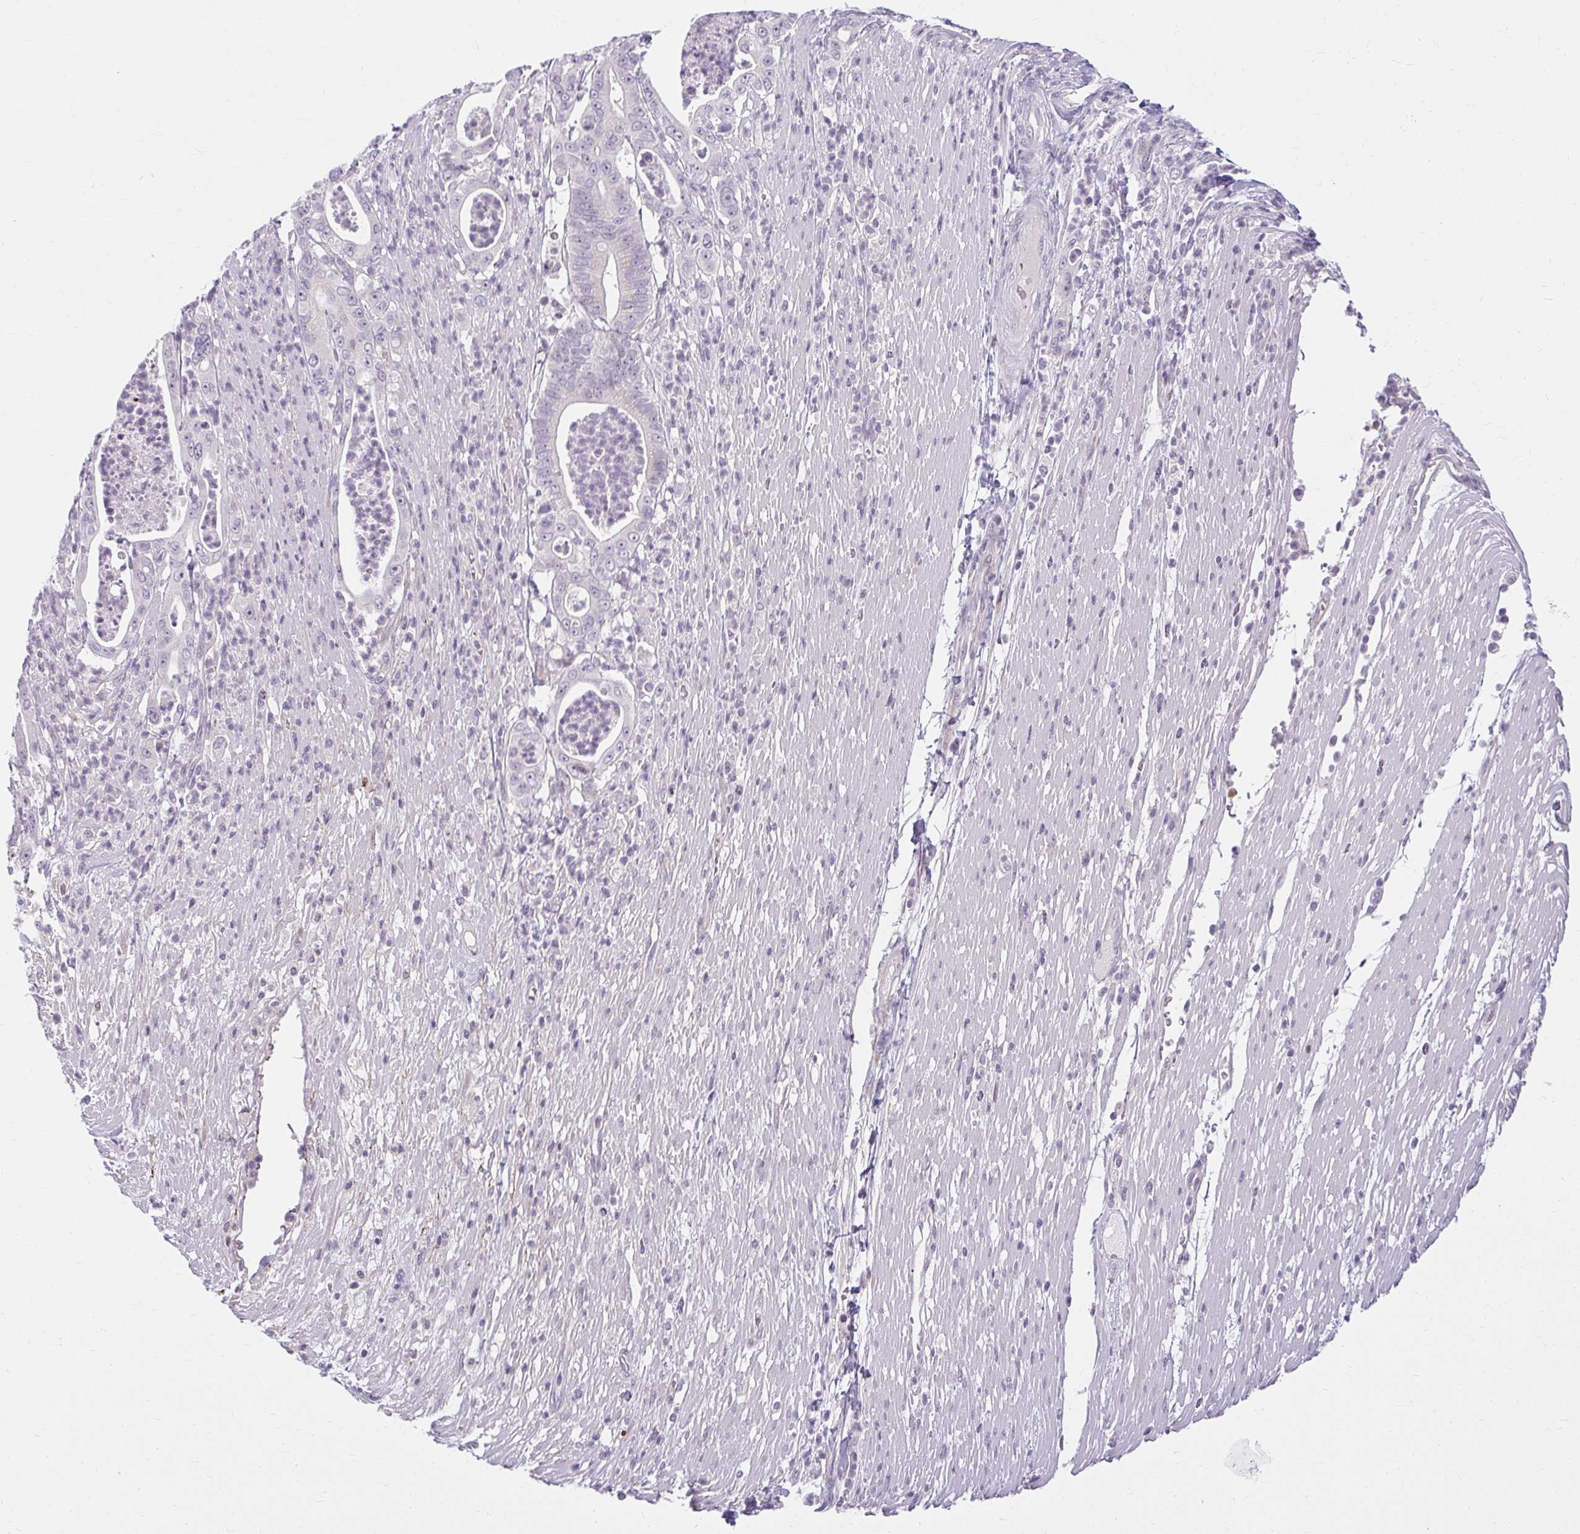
{"staining": {"intensity": "negative", "quantity": "none", "location": "none"}, "tissue": "pancreatic cancer", "cell_type": "Tumor cells", "image_type": "cancer", "snomed": [{"axis": "morphology", "description": "Adenocarcinoma, NOS"}, {"axis": "topography", "description": "Pancreas"}], "caption": "Adenocarcinoma (pancreatic) stained for a protein using IHC reveals no expression tumor cells.", "gene": "ZFYVE26", "patient": {"sex": "male", "age": 71}}